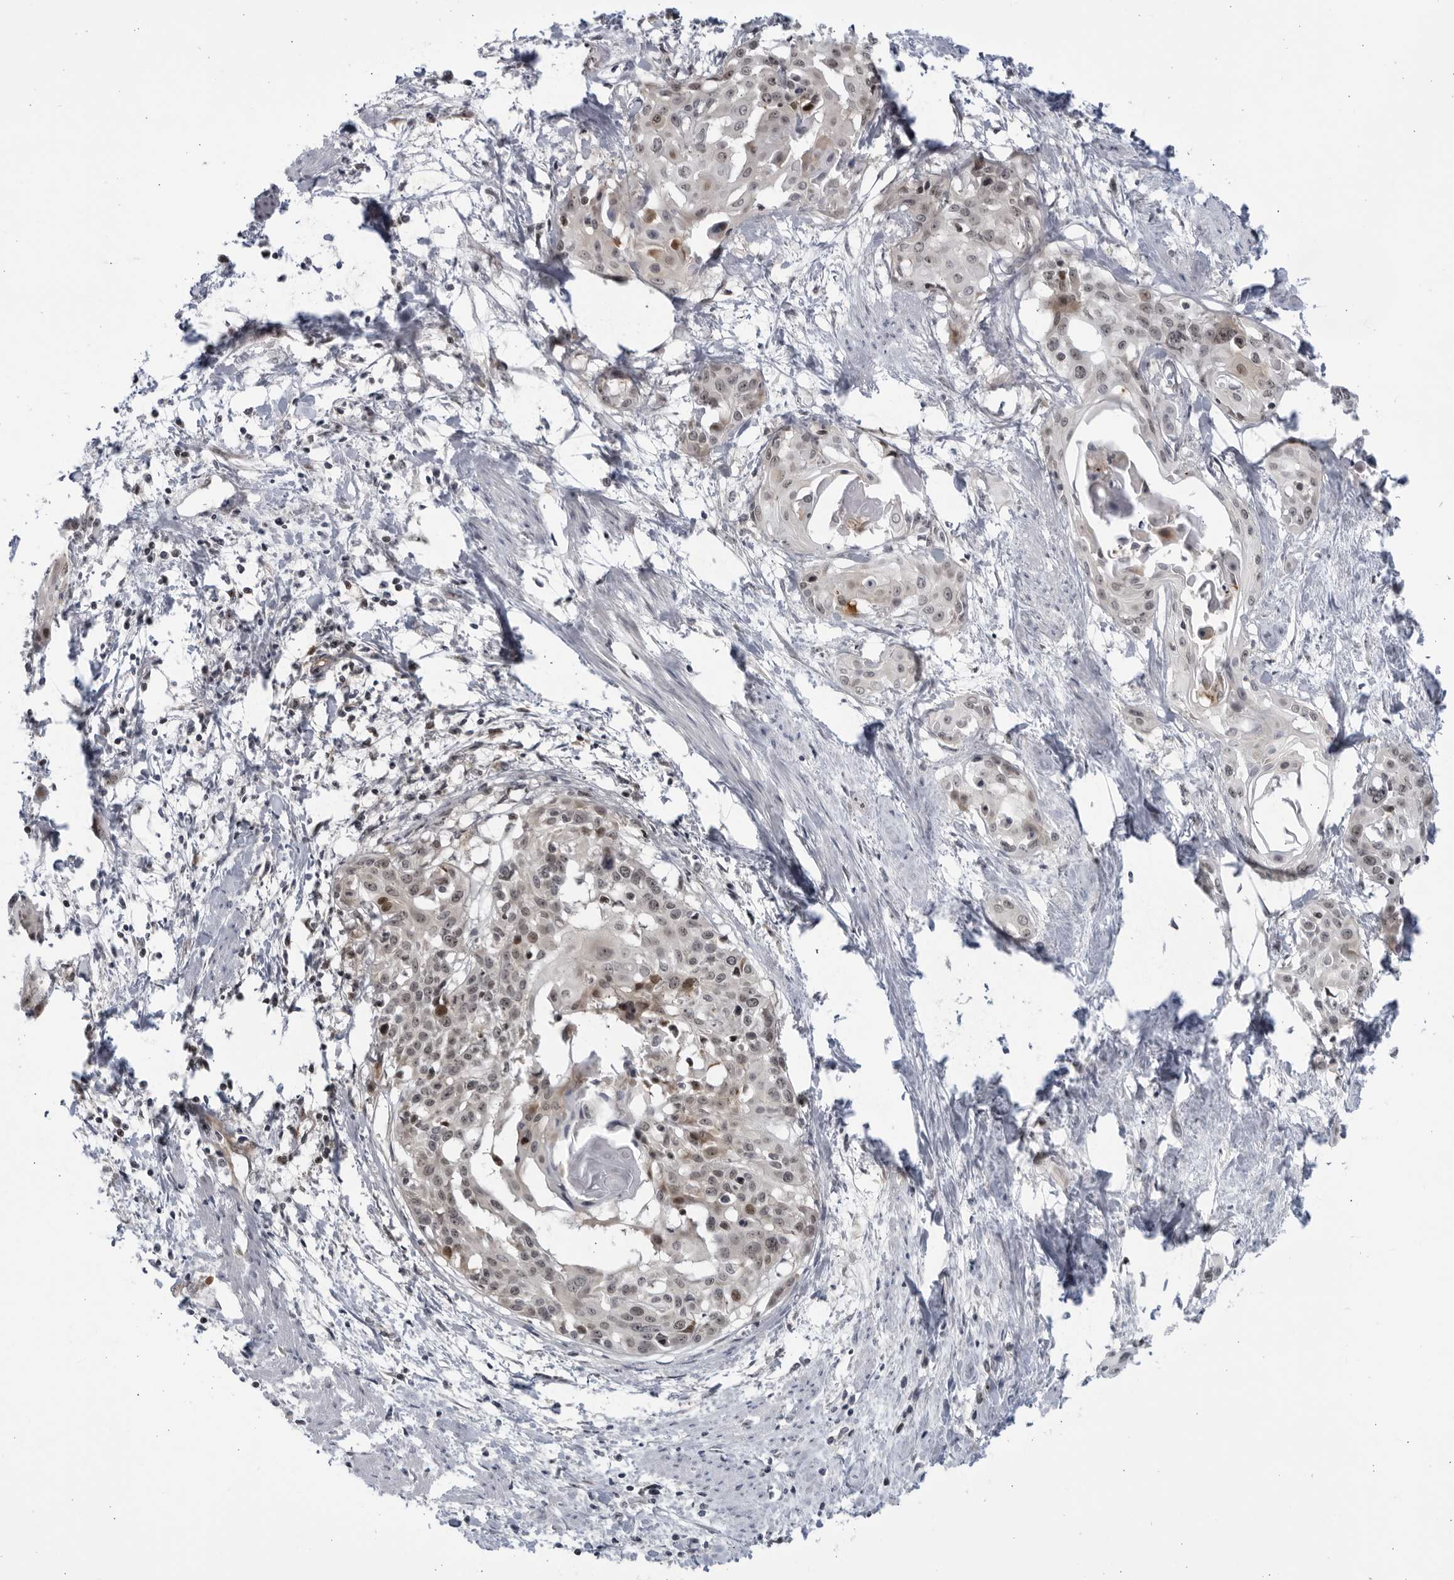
{"staining": {"intensity": "weak", "quantity": ">75%", "location": "nuclear"}, "tissue": "cervical cancer", "cell_type": "Tumor cells", "image_type": "cancer", "snomed": [{"axis": "morphology", "description": "Squamous cell carcinoma, NOS"}, {"axis": "topography", "description": "Cervix"}], "caption": "Immunohistochemistry (IHC) histopathology image of cervical cancer stained for a protein (brown), which exhibits low levels of weak nuclear expression in approximately >75% of tumor cells.", "gene": "ITGB3BP", "patient": {"sex": "female", "age": 57}}